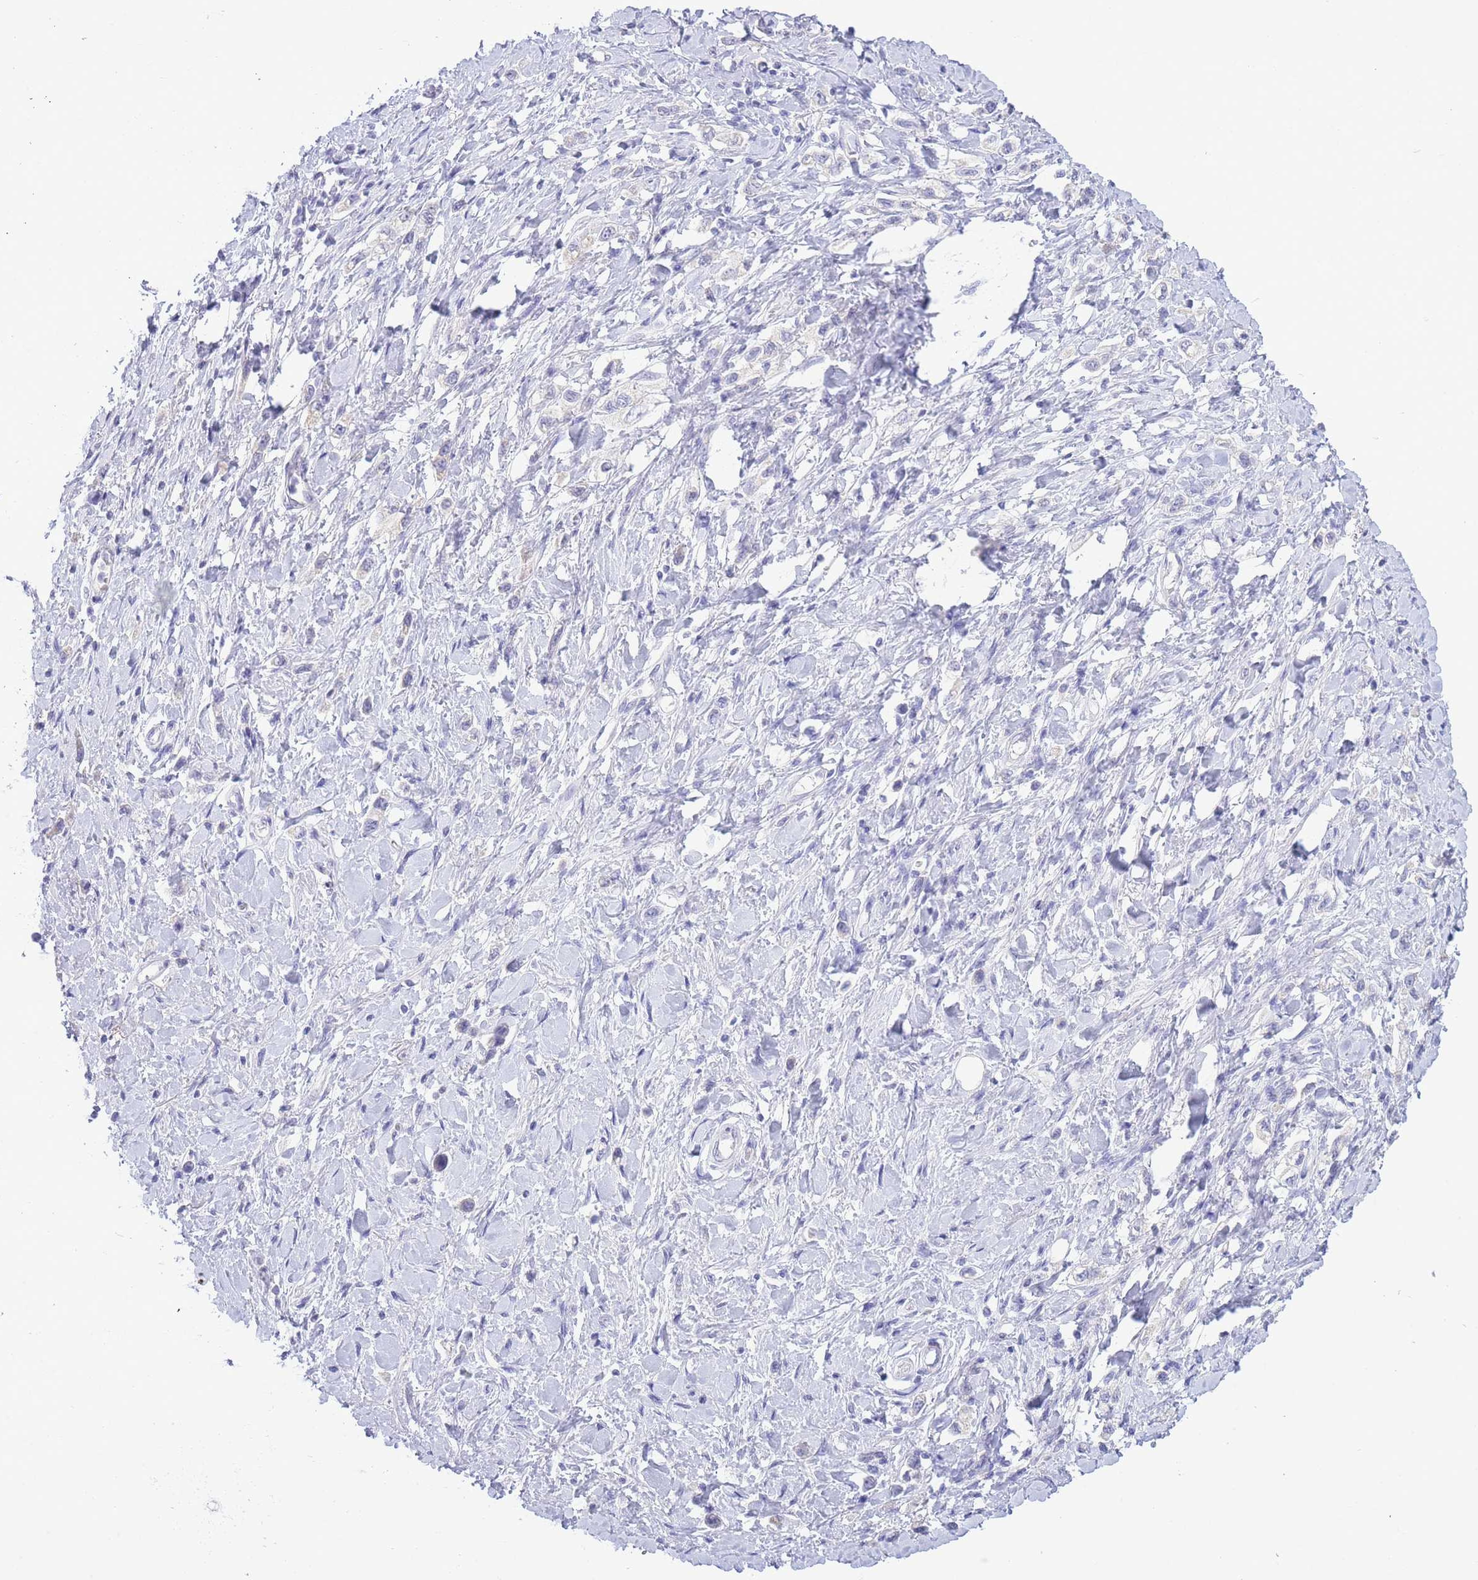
{"staining": {"intensity": "negative", "quantity": "none", "location": "none"}, "tissue": "stomach cancer", "cell_type": "Tumor cells", "image_type": "cancer", "snomed": [{"axis": "morphology", "description": "Adenocarcinoma, NOS"}, {"axis": "topography", "description": "Stomach"}], "caption": "IHC of adenocarcinoma (stomach) displays no expression in tumor cells.", "gene": "ASAP3", "patient": {"sex": "female", "age": 65}}